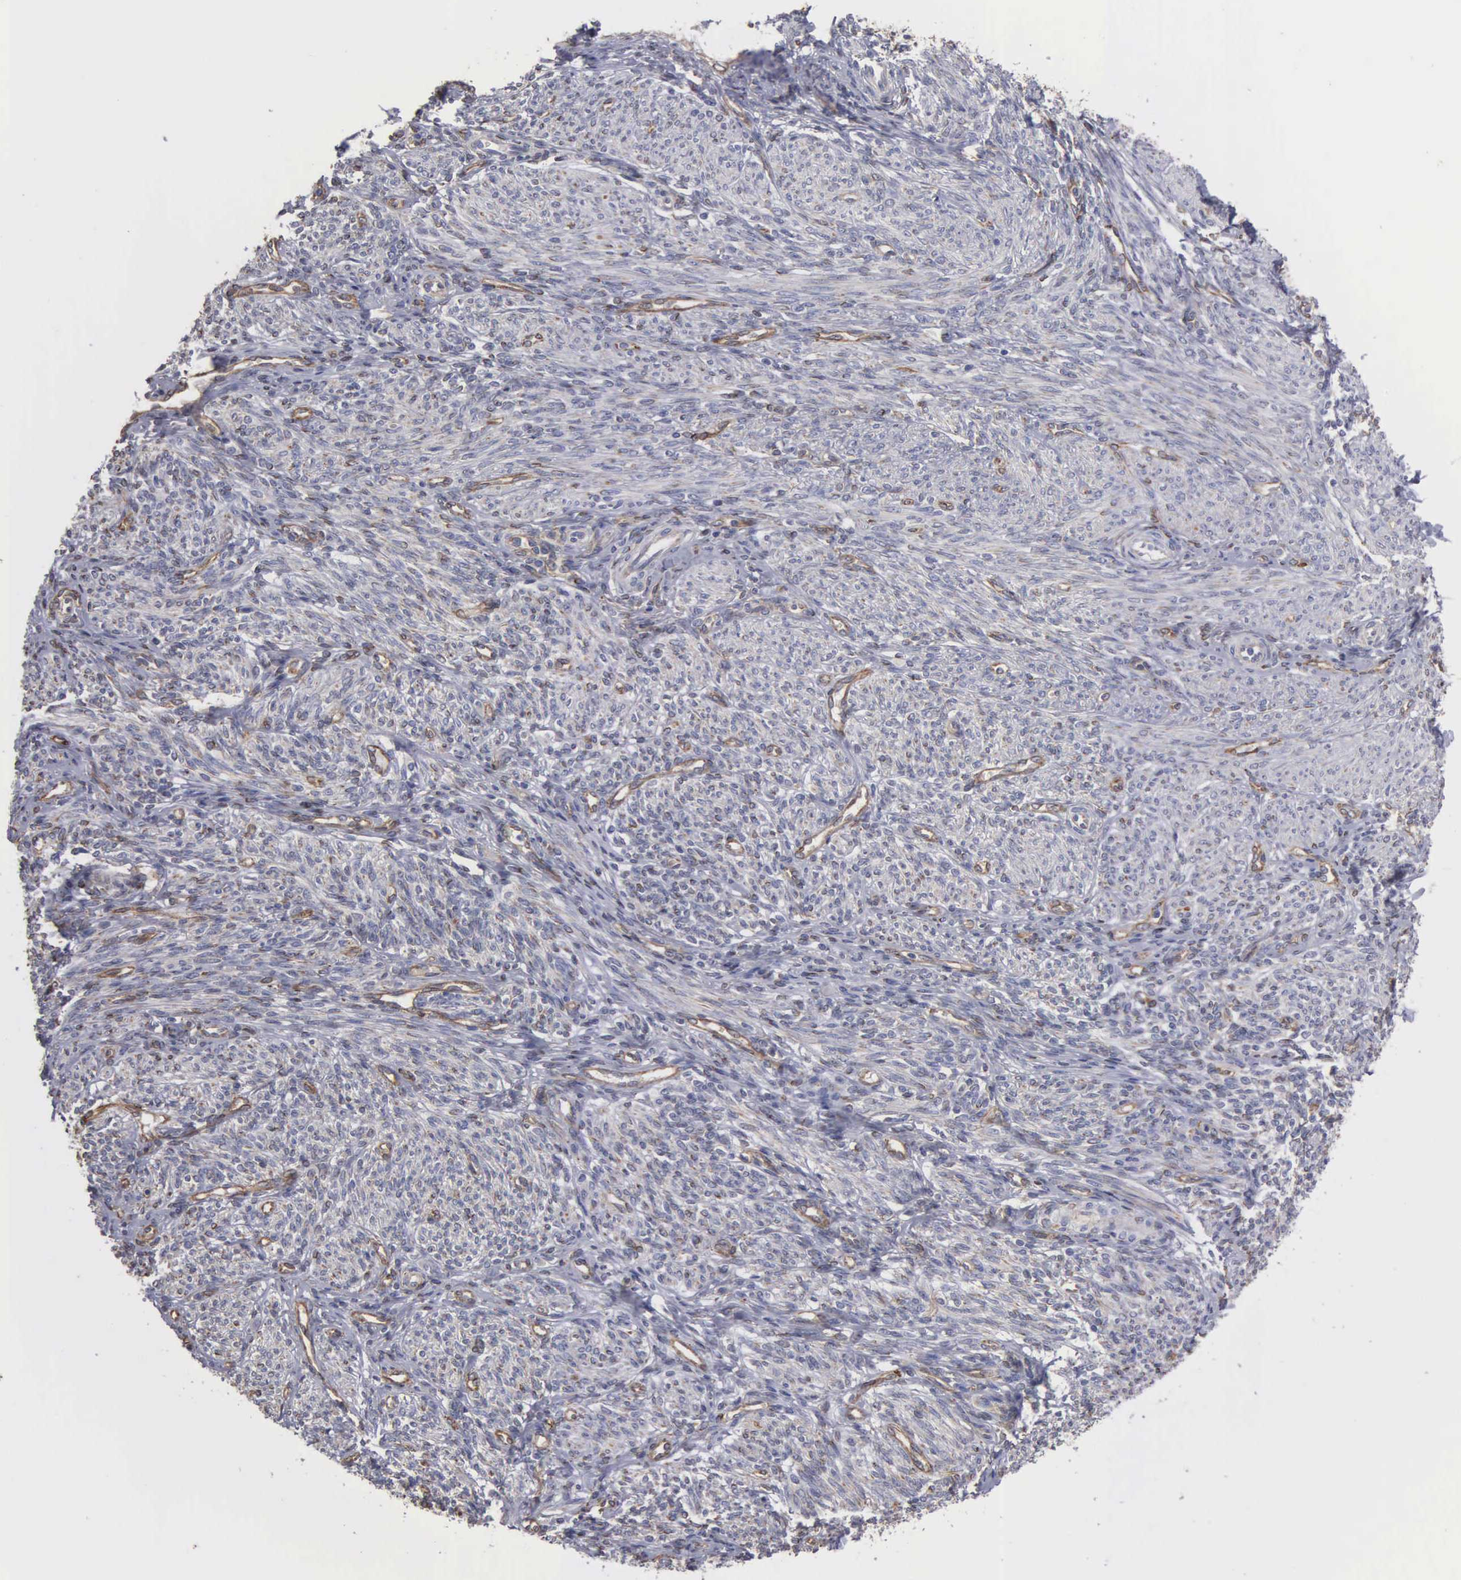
{"staining": {"intensity": "negative", "quantity": "none", "location": "none"}, "tissue": "endometrium", "cell_type": "Cells in endometrial stroma", "image_type": "normal", "snomed": [{"axis": "morphology", "description": "Normal tissue, NOS"}, {"axis": "topography", "description": "Endometrium"}], "caption": "Immunohistochemistry (IHC) image of unremarkable endometrium: endometrium stained with DAB (3,3'-diaminobenzidine) exhibits no significant protein staining in cells in endometrial stroma. Nuclei are stained in blue.", "gene": "LIN52", "patient": {"sex": "female", "age": 82}}